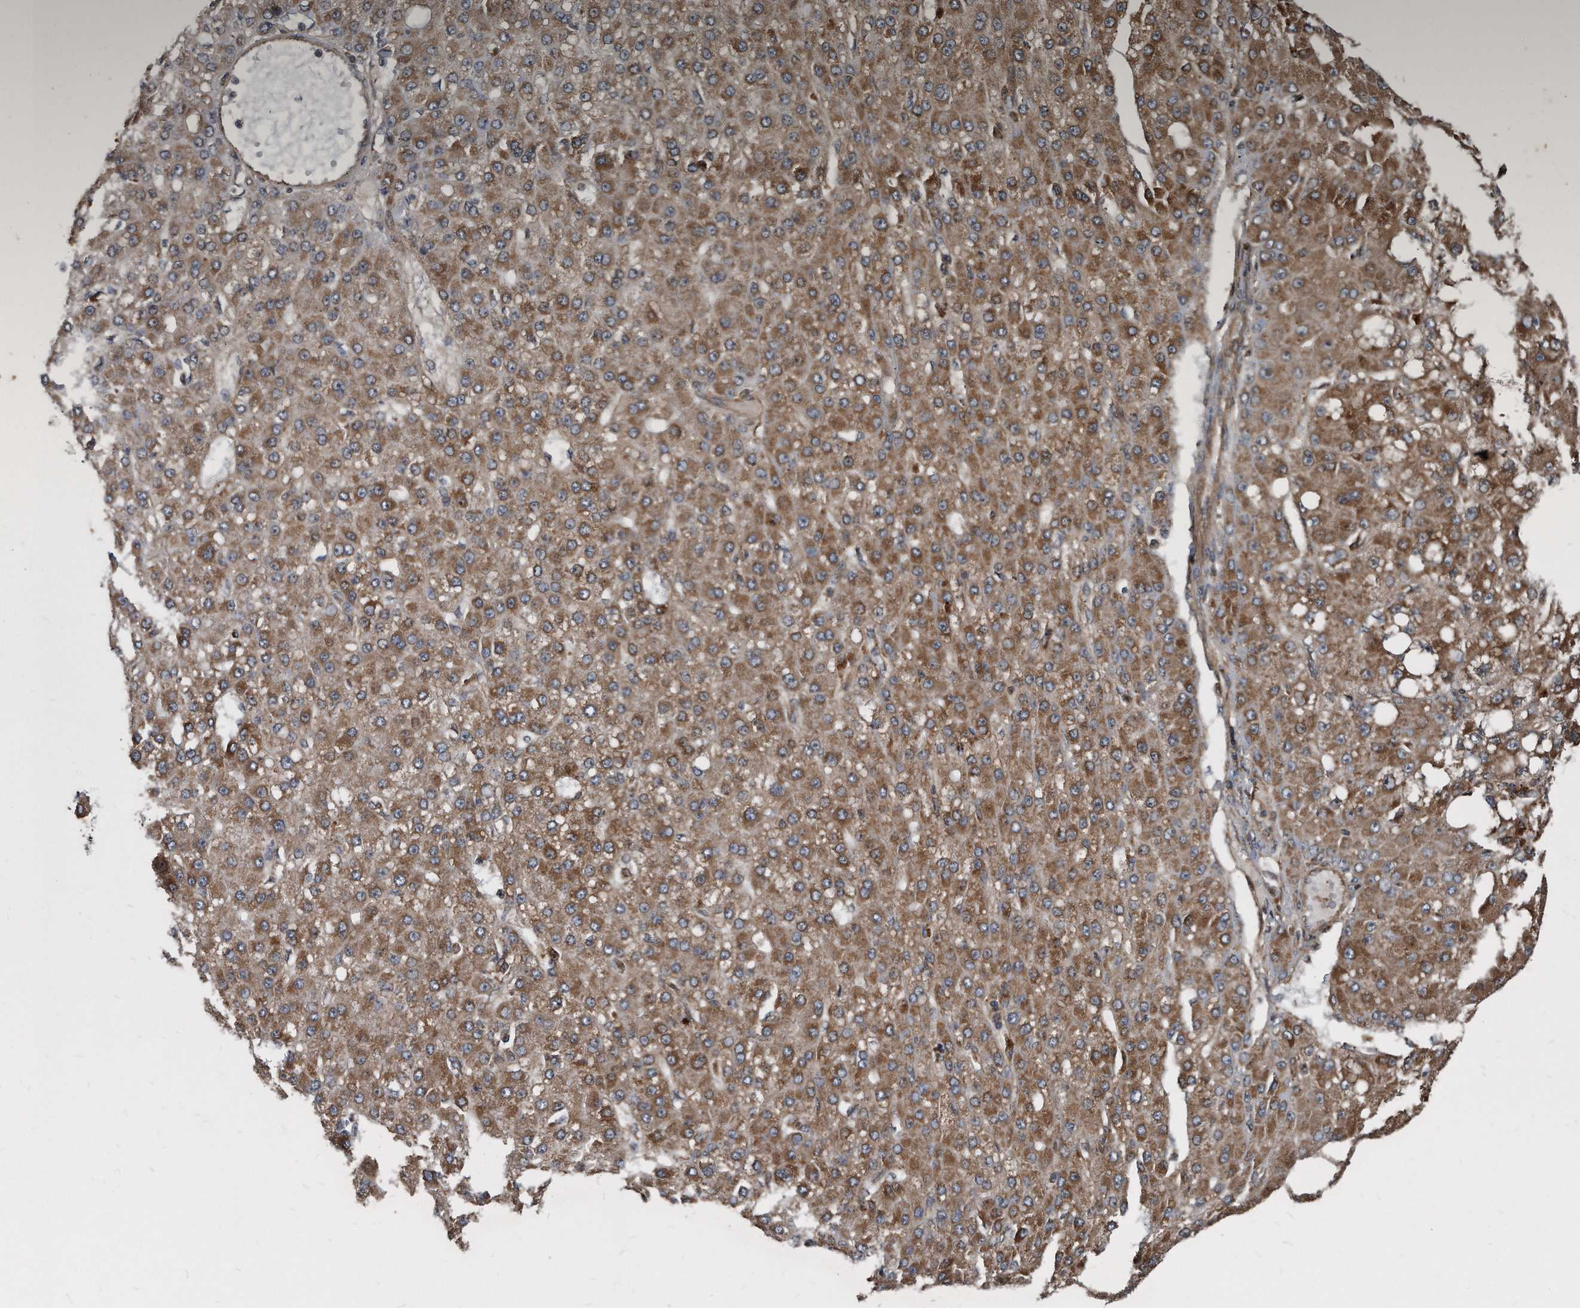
{"staining": {"intensity": "moderate", "quantity": ">75%", "location": "cytoplasmic/membranous"}, "tissue": "liver cancer", "cell_type": "Tumor cells", "image_type": "cancer", "snomed": [{"axis": "morphology", "description": "Carcinoma, Hepatocellular, NOS"}, {"axis": "topography", "description": "Liver"}], "caption": "This is an image of IHC staining of liver hepatocellular carcinoma, which shows moderate positivity in the cytoplasmic/membranous of tumor cells.", "gene": "FAM136A", "patient": {"sex": "male", "age": 67}}